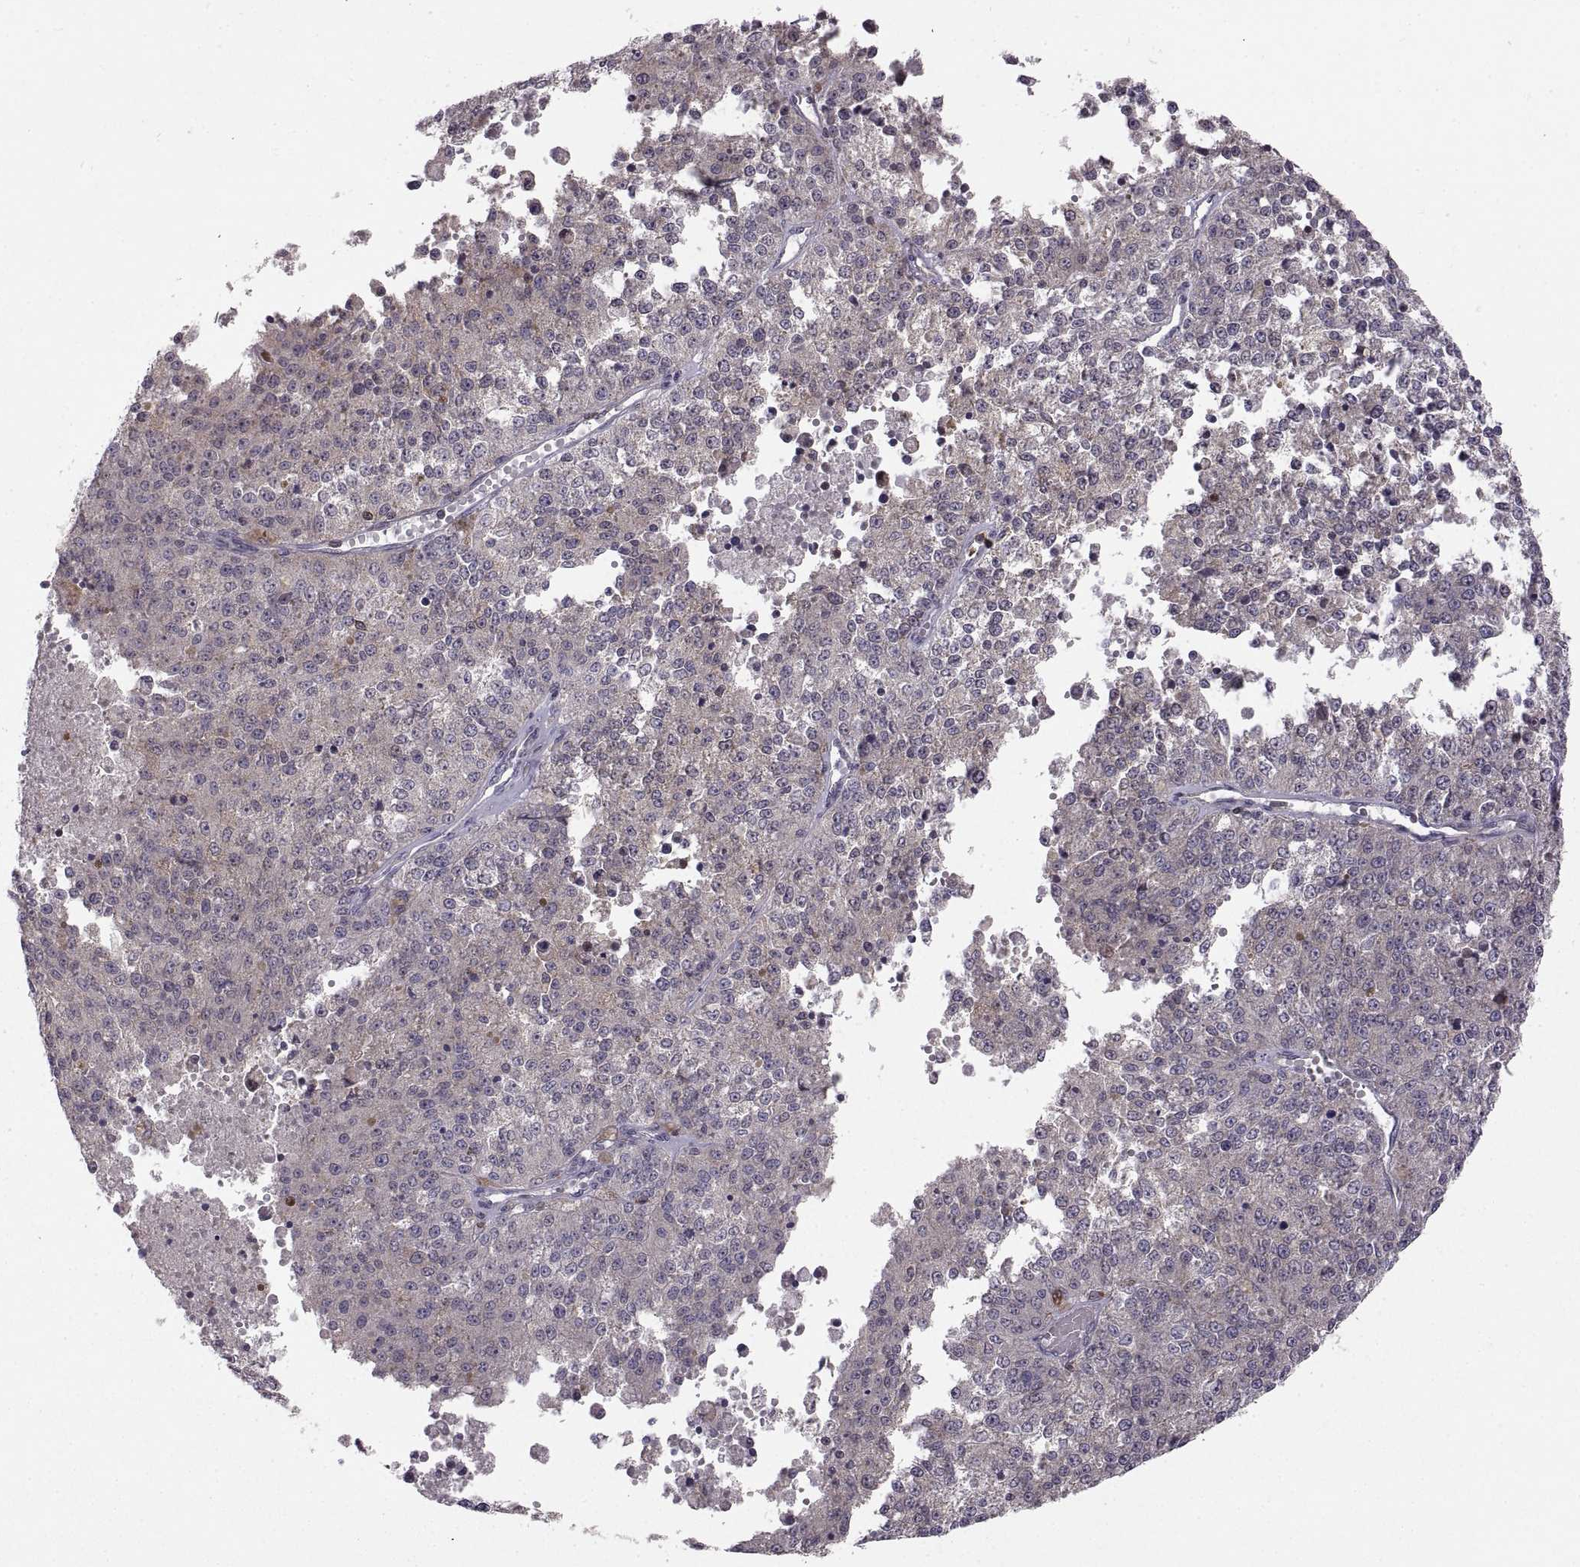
{"staining": {"intensity": "negative", "quantity": "none", "location": "none"}, "tissue": "melanoma", "cell_type": "Tumor cells", "image_type": "cancer", "snomed": [{"axis": "morphology", "description": "Malignant melanoma, Metastatic site"}, {"axis": "topography", "description": "Lymph node"}], "caption": "Image shows no protein staining in tumor cells of melanoma tissue.", "gene": "EZR", "patient": {"sex": "female", "age": 64}}